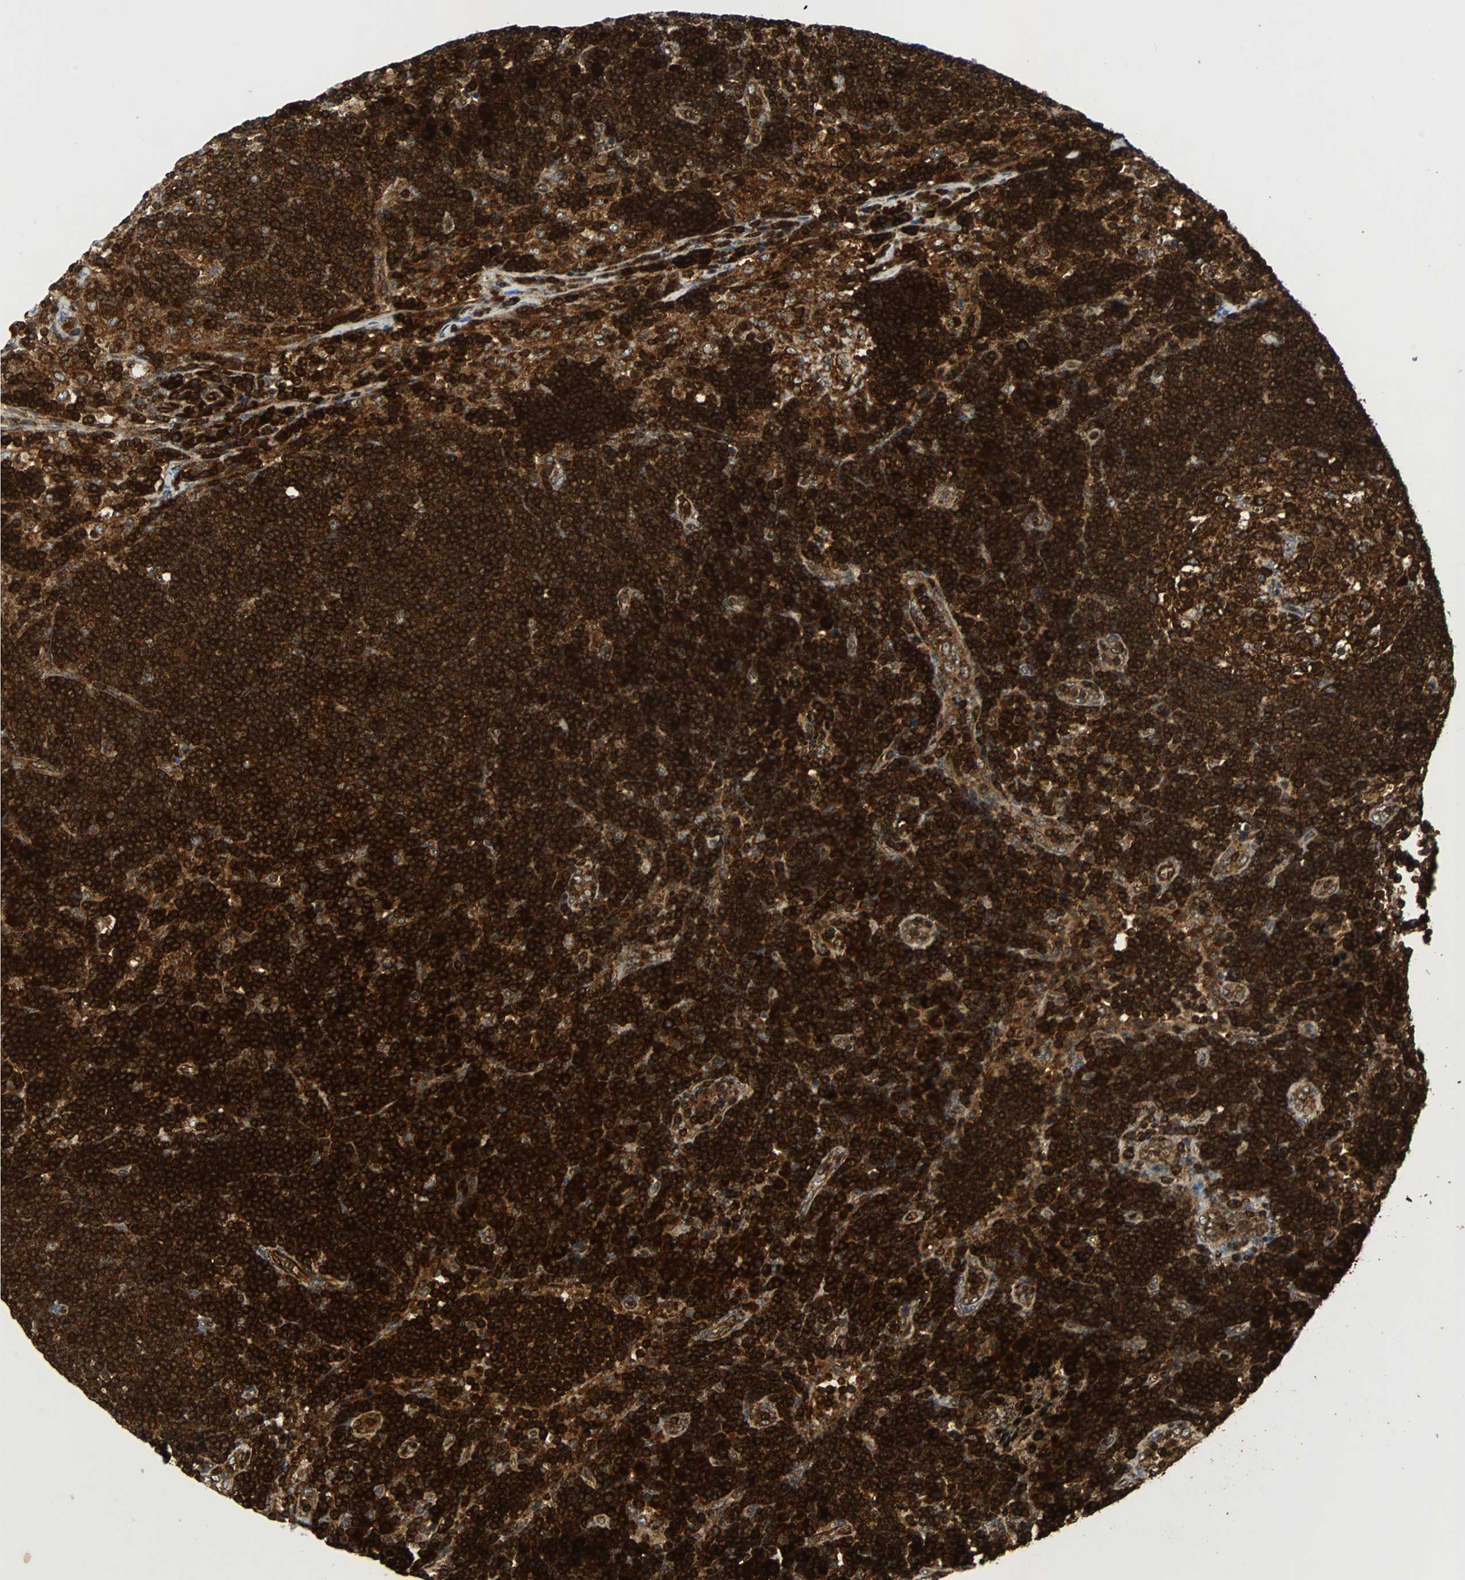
{"staining": {"intensity": "strong", "quantity": ">75%", "location": "cytoplasmic/membranous"}, "tissue": "lymph node", "cell_type": "Germinal center cells", "image_type": "normal", "snomed": [{"axis": "morphology", "description": "Normal tissue, NOS"}, {"axis": "morphology", "description": "Squamous cell carcinoma, metastatic, NOS"}, {"axis": "topography", "description": "Lymph node"}], "caption": "Immunohistochemical staining of benign lymph node exhibits >75% levels of strong cytoplasmic/membranous protein expression in about >75% of germinal center cells.", "gene": "TUBA4A", "patient": {"sex": "female", "age": 53}}